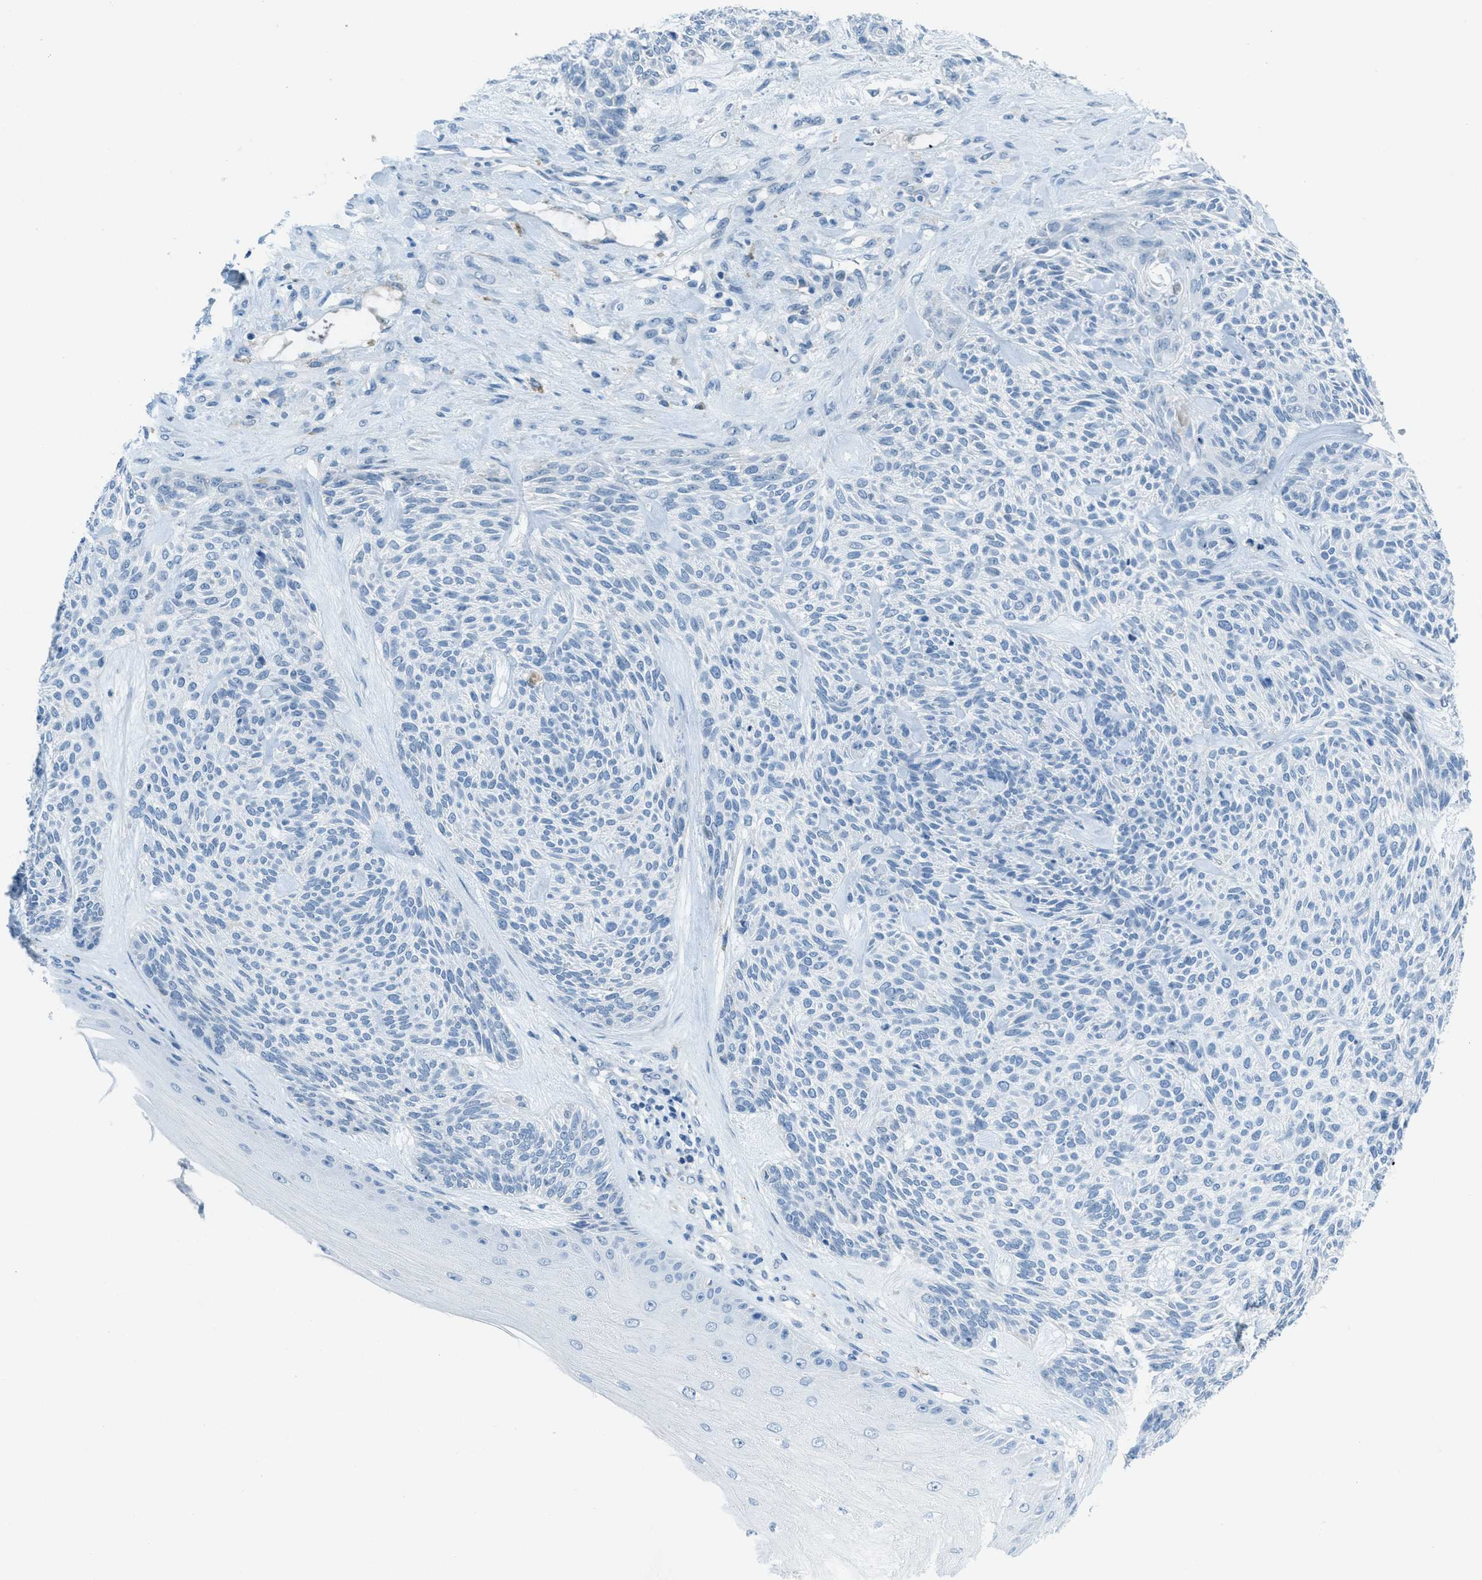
{"staining": {"intensity": "negative", "quantity": "none", "location": "none"}, "tissue": "skin cancer", "cell_type": "Tumor cells", "image_type": "cancer", "snomed": [{"axis": "morphology", "description": "Basal cell carcinoma"}, {"axis": "topography", "description": "Skin"}], "caption": "IHC micrograph of skin cancer stained for a protein (brown), which exhibits no positivity in tumor cells. (DAB immunohistochemistry (IHC) with hematoxylin counter stain).", "gene": "KLHL8", "patient": {"sex": "male", "age": 55}}